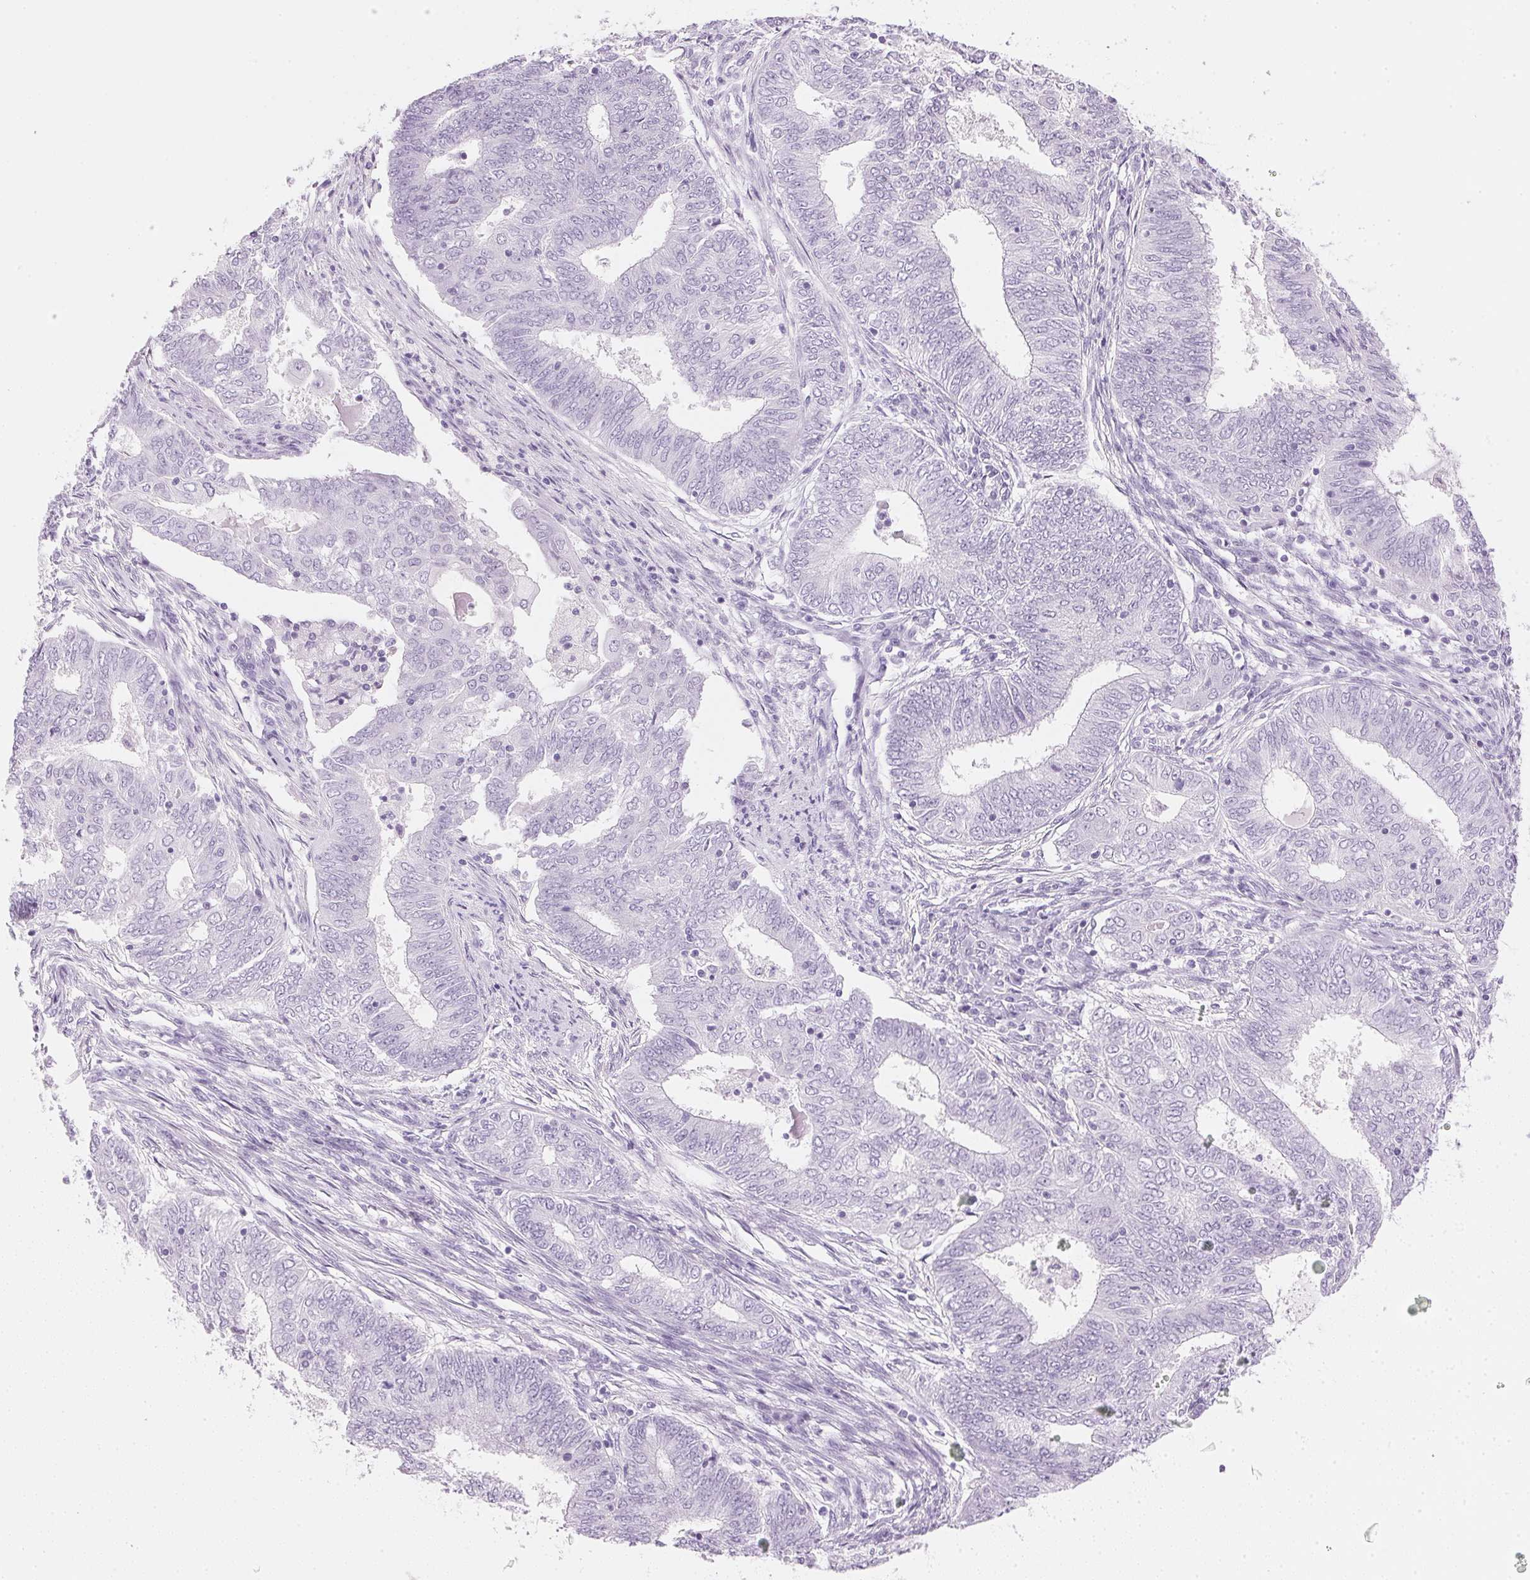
{"staining": {"intensity": "negative", "quantity": "none", "location": "none"}, "tissue": "endometrial cancer", "cell_type": "Tumor cells", "image_type": "cancer", "snomed": [{"axis": "morphology", "description": "Adenocarcinoma, NOS"}, {"axis": "topography", "description": "Endometrium"}], "caption": "DAB immunohistochemical staining of human endometrial cancer reveals no significant staining in tumor cells.", "gene": "IGFBP1", "patient": {"sex": "female", "age": 62}}